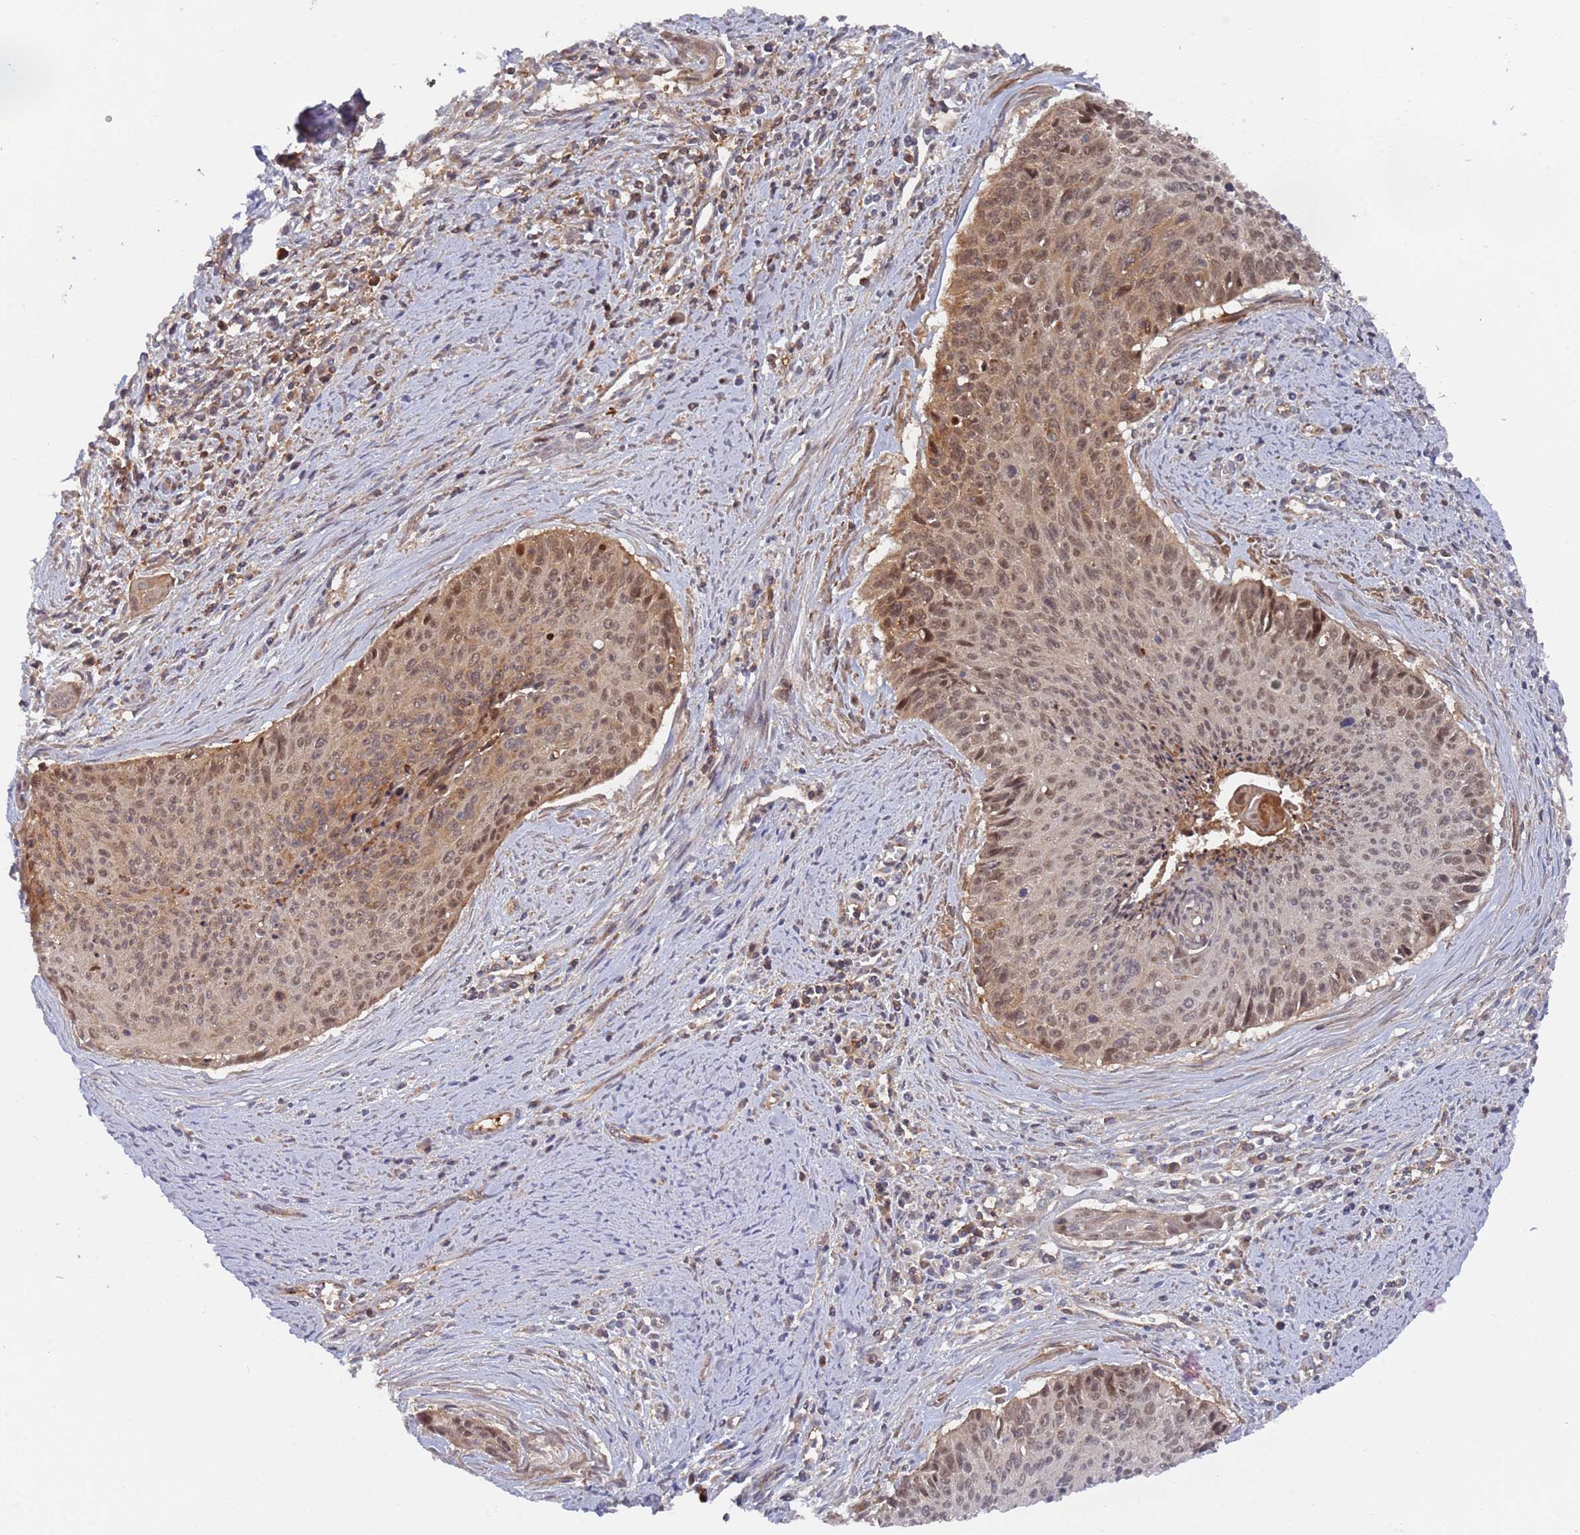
{"staining": {"intensity": "moderate", "quantity": ">75%", "location": "cytoplasmic/membranous,nuclear"}, "tissue": "cervical cancer", "cell_type": "Tumor cells", "image_type": "cancer", "snomed": [{"axis": "morphology", "description": "Squamous cell carcinoma, NOS"}, {"axis": "topography", "description": "Cervix"}], "caption": "Immunohistochemistry (IHC) of squamous cell carcinoma (cervical) displays medium levels of moderate cytoplasmic/membranous and nuclear positivity in about >75% of tumor cells.", "gene": "DDX60", "patient": {"sex": "female", "age": 55}}